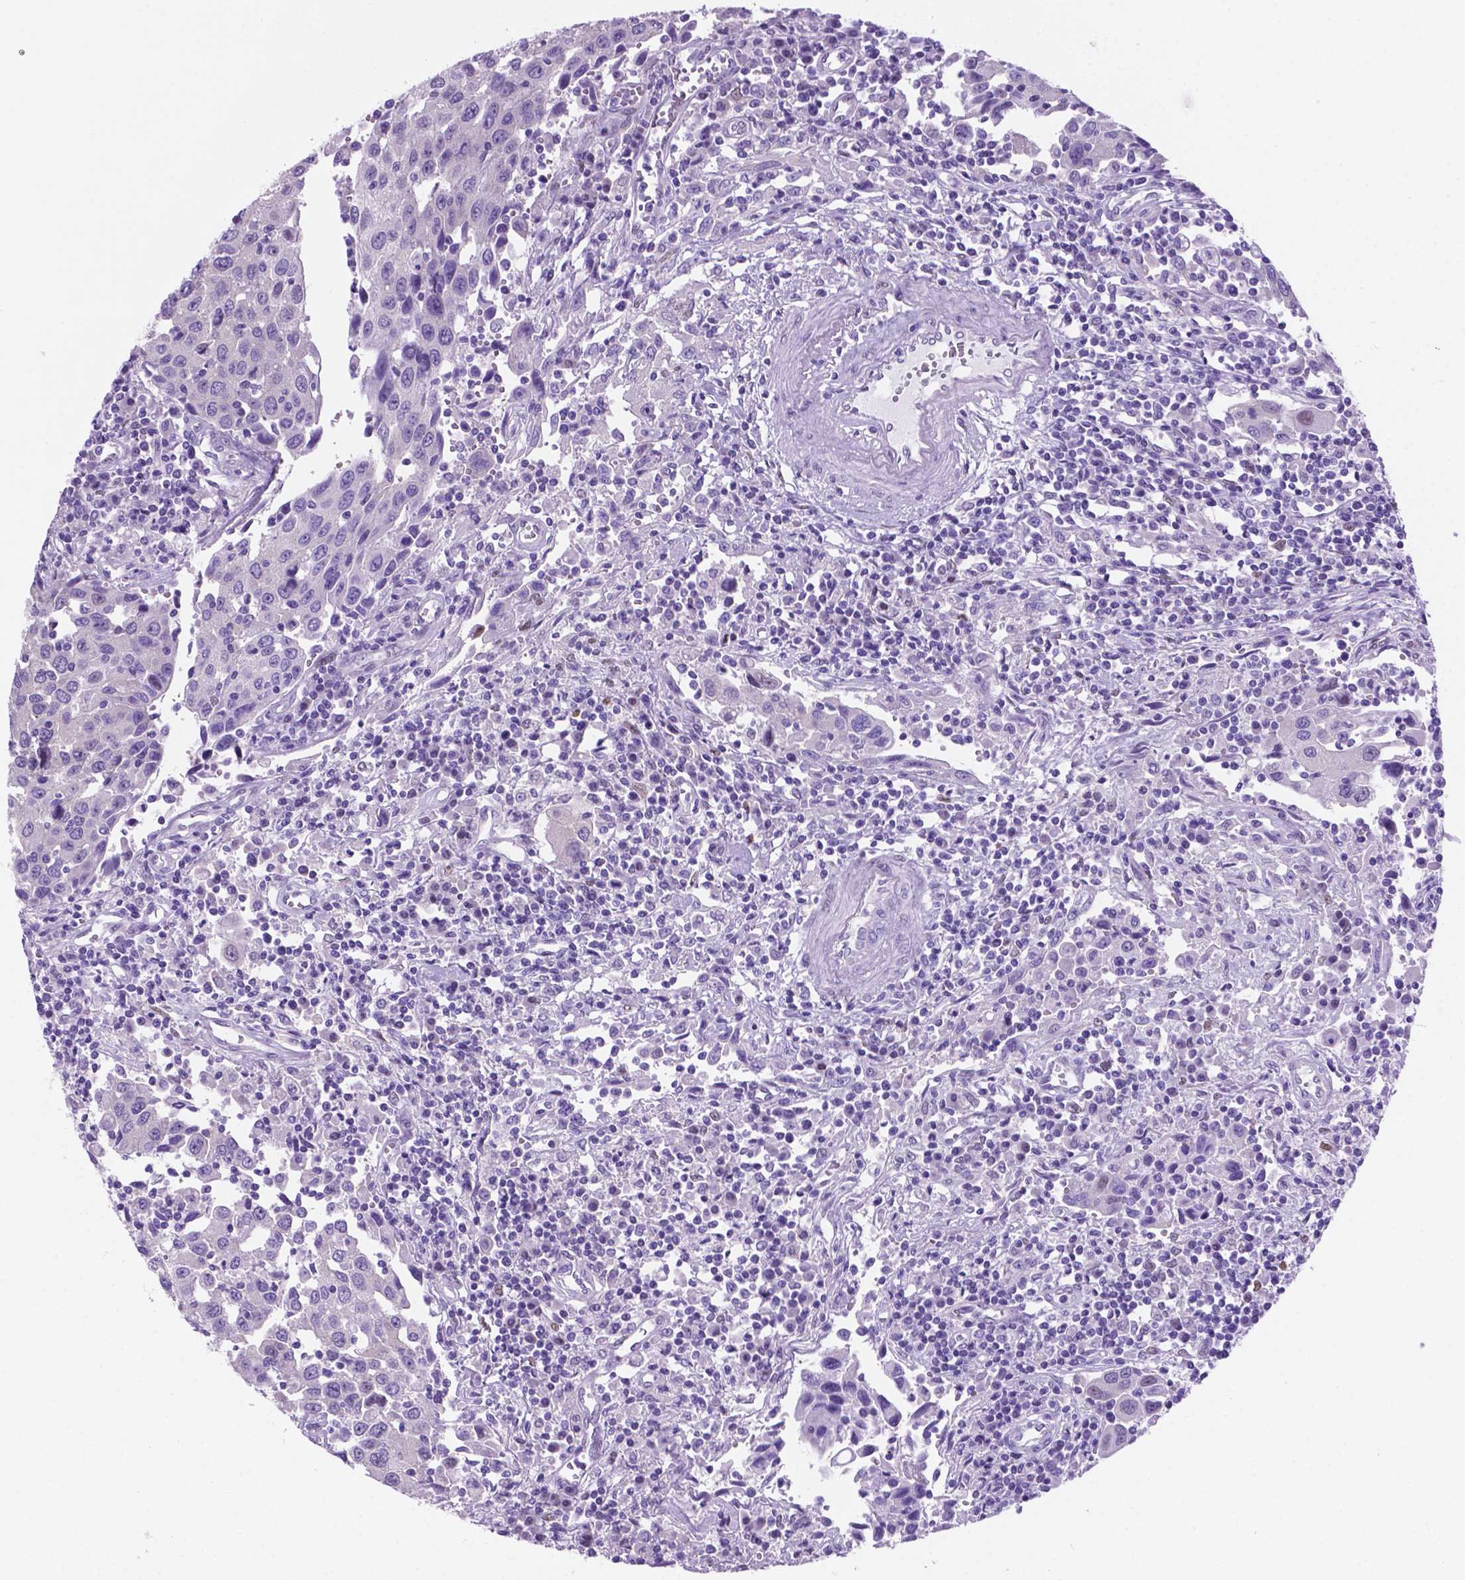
{"staining": {"intensity": "negative", "quantity": "none", "location": "none"}, "tissue": "urothelial cancer", "cell_type": "Tumor cells", "image_type": "cancer", "snomed": [{"axis": "morphology", "description": "Urothelial carcinoma, High grade"}, {"axis": "topography", "description": "Urinary bladder"}], "caption": "Urothelial cancer stained for a protein using IHC reveals no positivity tumor cells.", "gene": "TMEM210", "patient": {"sex": "female", "age": 85}}